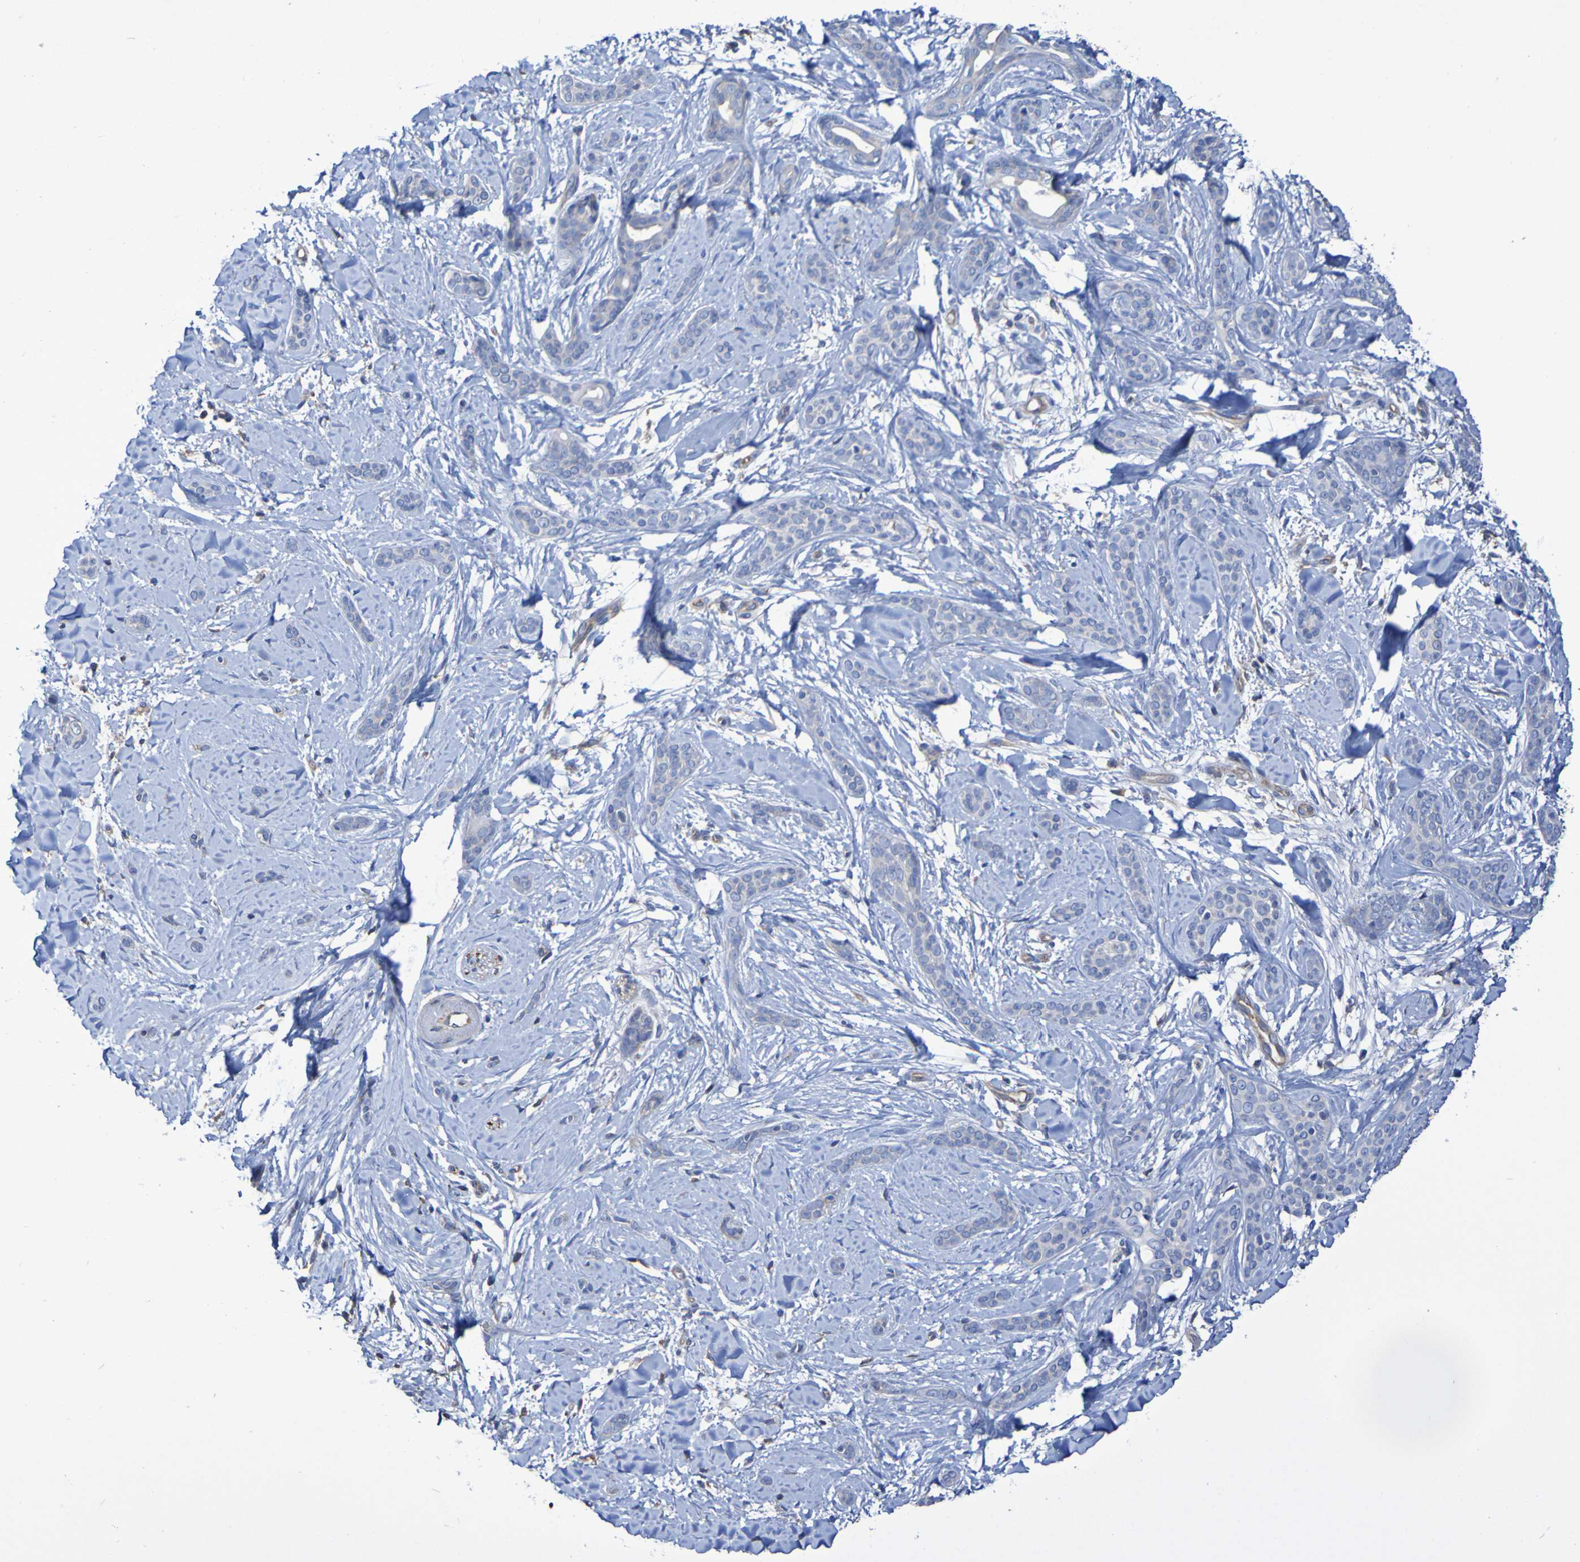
{"staining": {"intensity": "negative", "quantity": "none", "location": "none"}, "tissue": "skin cancer", "cell_type": "Tumor cells", "image_type": "cancer", "snomed": [{"axis": "morphology", "description": "Basal cell carcinoma"}, {"axis": "morphology", "description": "Adnexal tumor, benign"}, {"axis": "topography", "description": "Skin"}], "caption": "Immunohistochemical staining of human basal cell carcinoma (skin) demonstrates no significant staining in tumor cells. (Brightfield microscopy of DAB (3,3'-diaminobenzidine) IHC at high magnification).", "gene": "SYNJ1", "patient": {"sex": "female", "age": 42}}